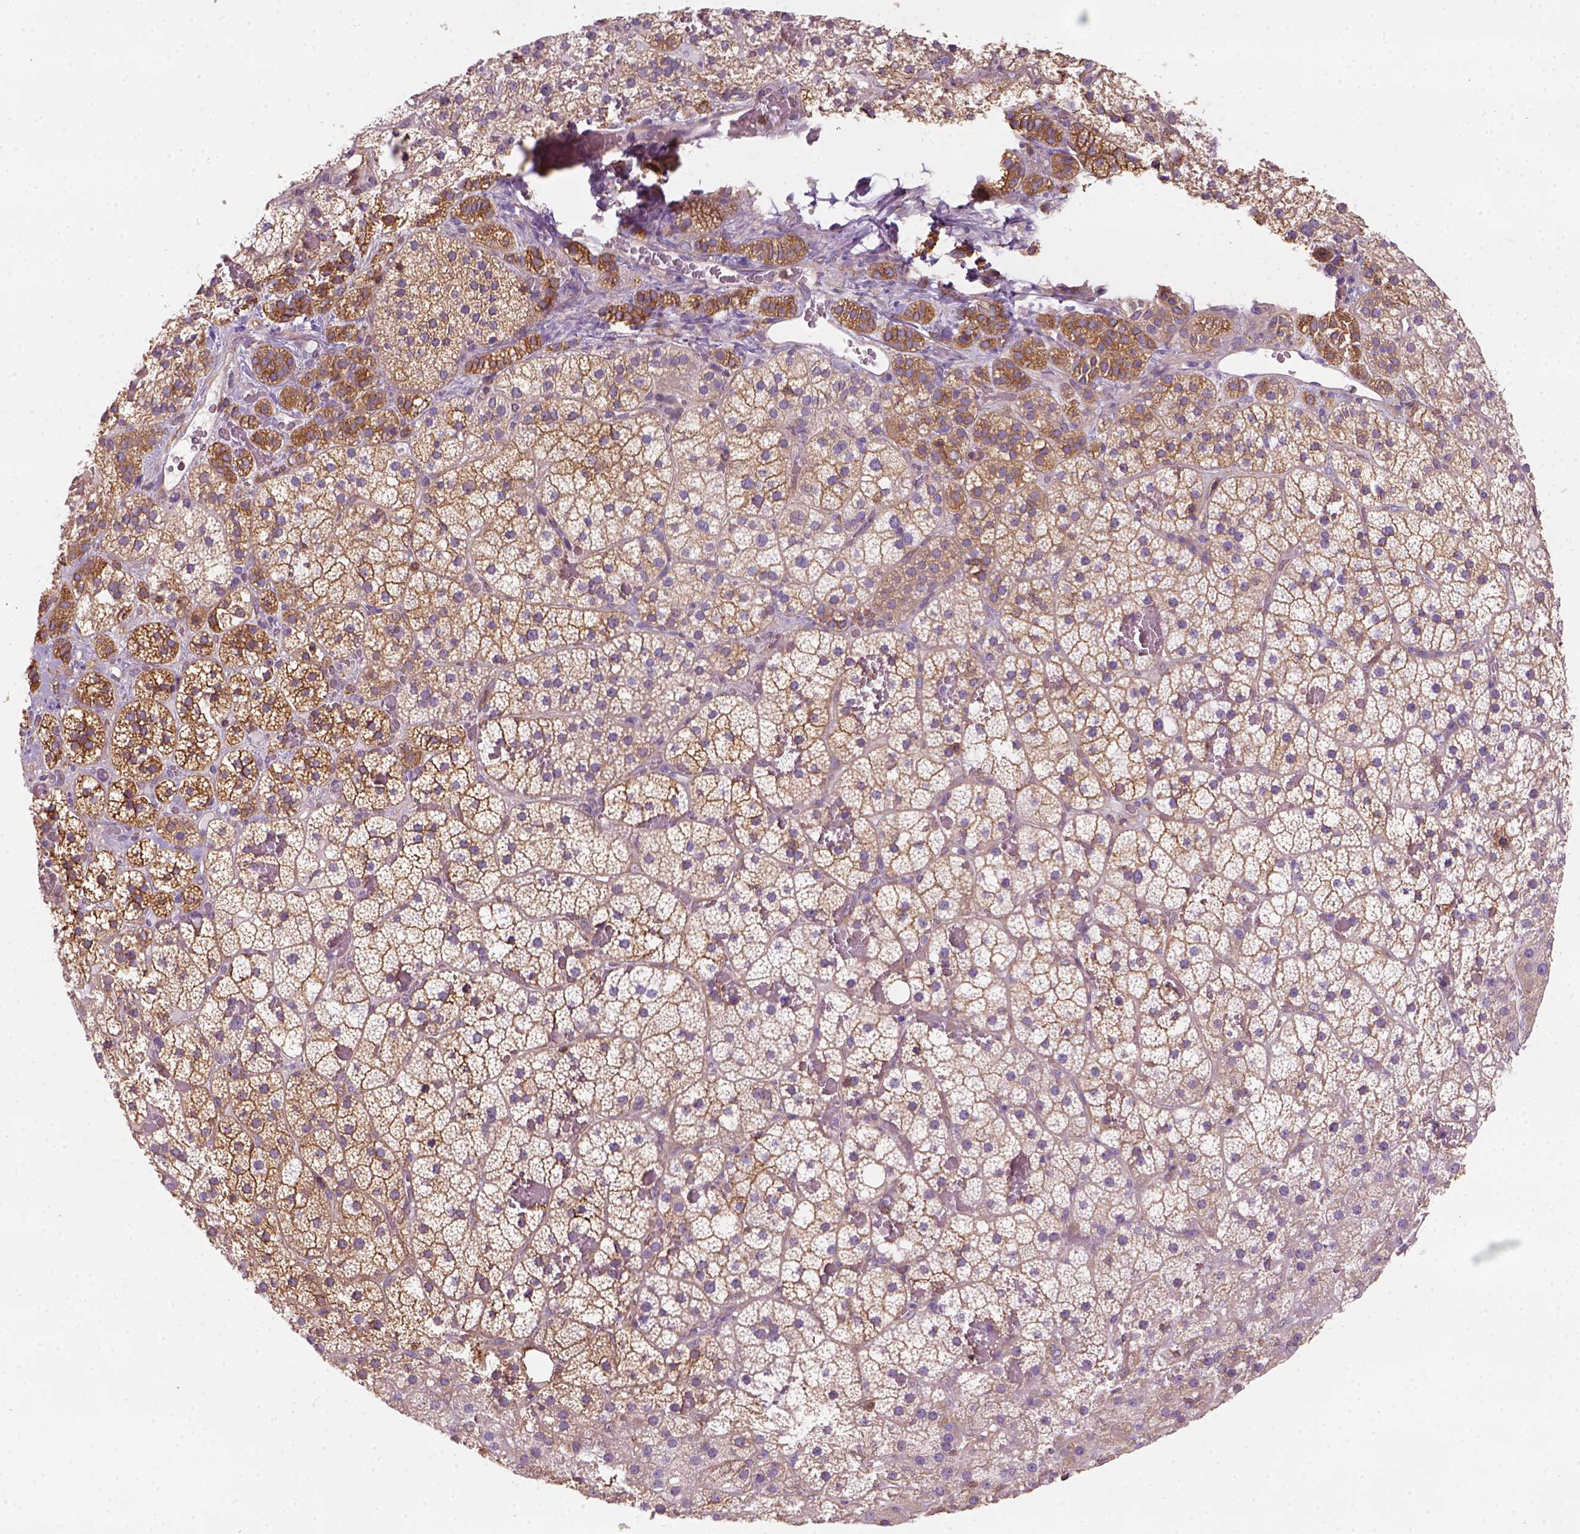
{"staining": {"intensity": "strong", "quantity": "<25%", "location": "cytoplasmic/membranous"}, "tissue": "adrenal gland", "cell_type": "Glandular cells", "image_type": "normal", "snomed": [{"axis": "morphology", "description": "Normal tissue, NOS"}, {"axis": "topography", "description": "Adrenal gland"}], "caption": "Brown immunohistochemical staining in unremarkable human adrenal gland exhibits strong cytoplasmic/membranous expression in about <25% of glandular cells. Immunohistochemistry (ihc) stains the protein in brown and the nuclei are stained blue.", "gene": "GPRC5D", "patient": {"sex": "male", "age": 53}}